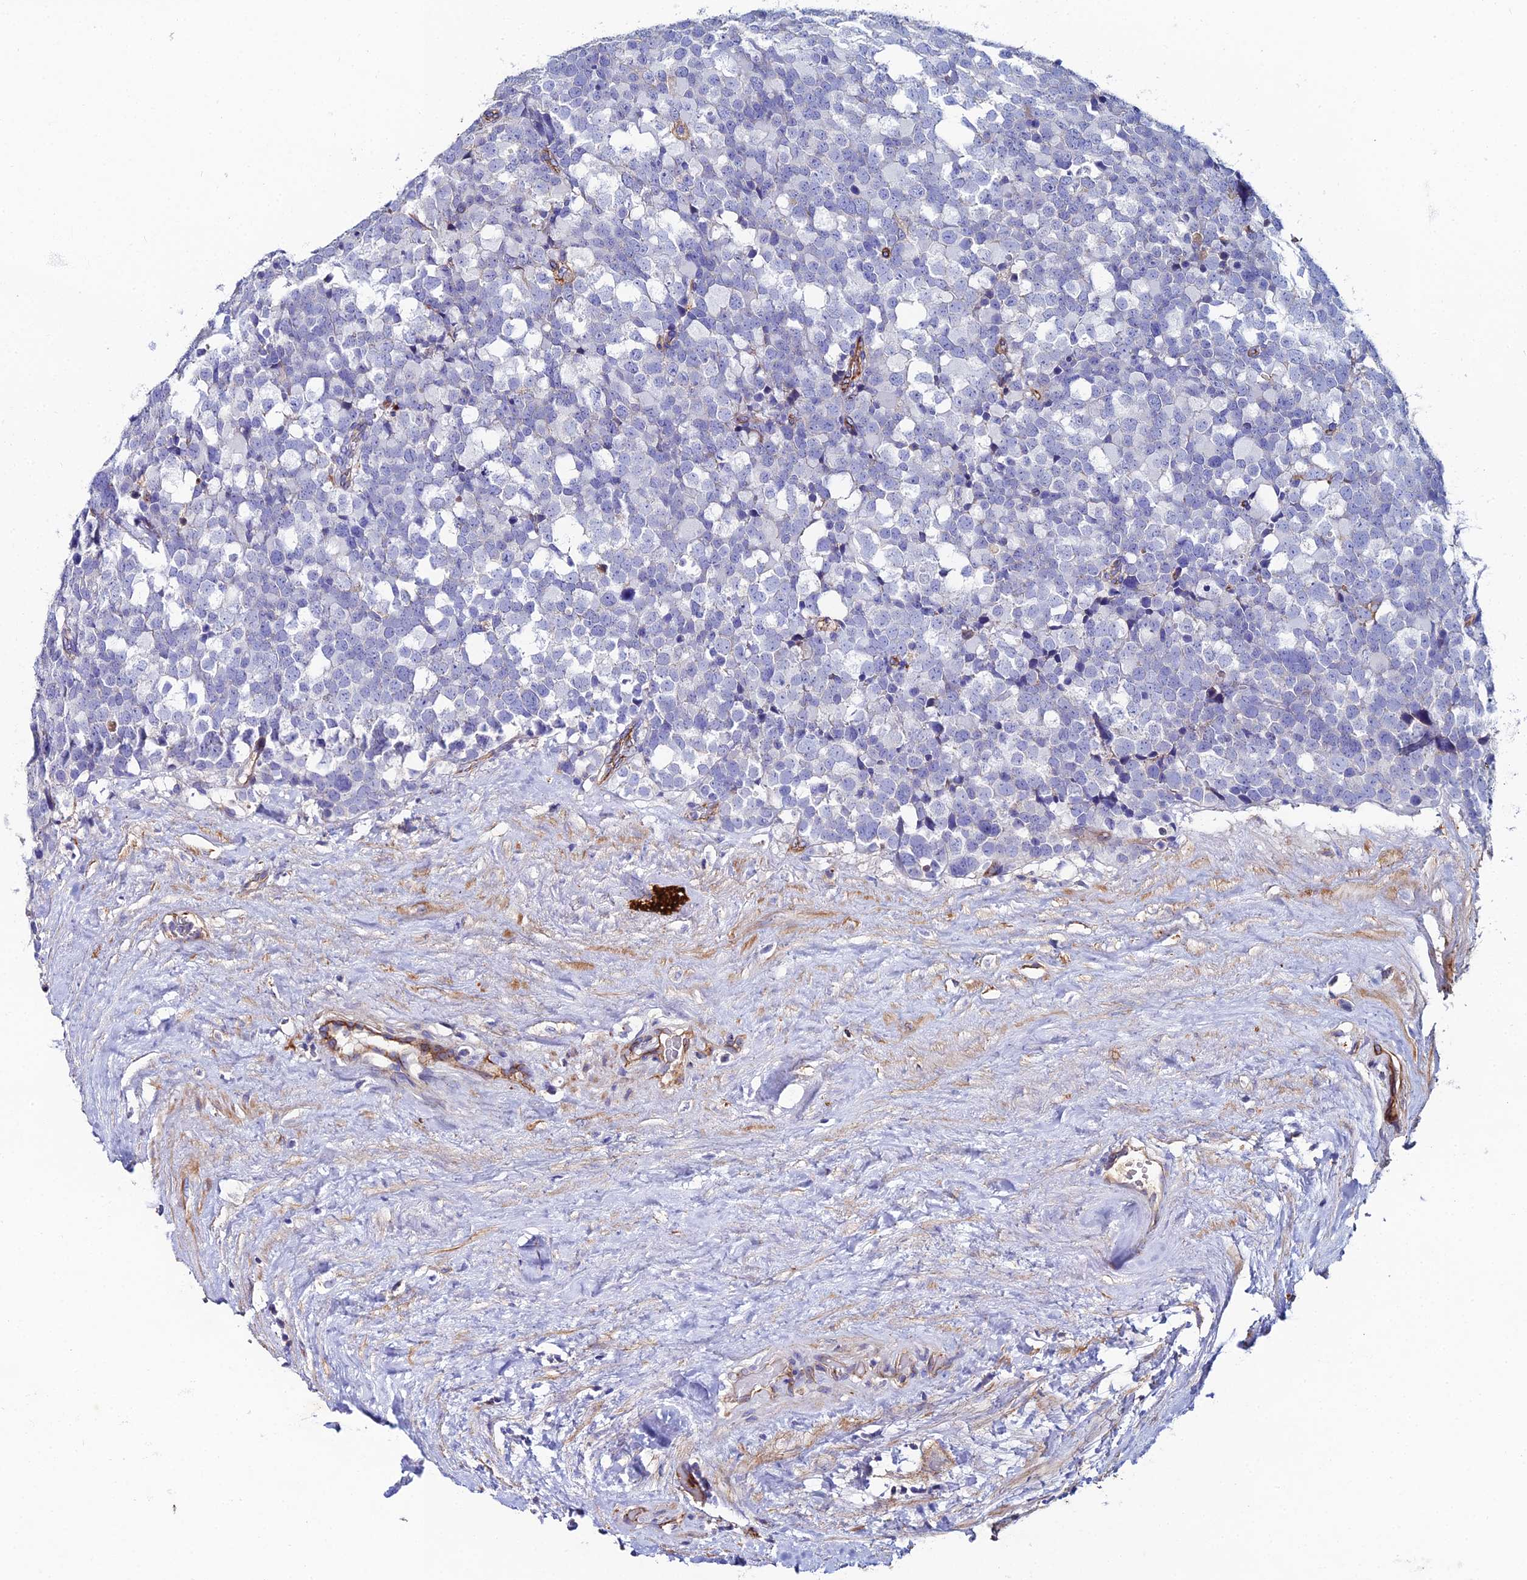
{"staining": {"intensity": "negative", "quantity": "none", "location": "none"}, "tissue": "testis cancer", "cell_type": "Tumor cells", "image_type": "cancer", "snomed": [{"axis": "morphology", "description": "Seminoma, NOS"}, {"axis": "topography", "description": "Testis"}], "caption": "Immunohistochemistry histopathology image of human testis cancer (seminoma) stained for a protein (brown), which reveals no expression in tumor cells.", "gene": "C6", "patient": {"sex": "male", "age": 71}}